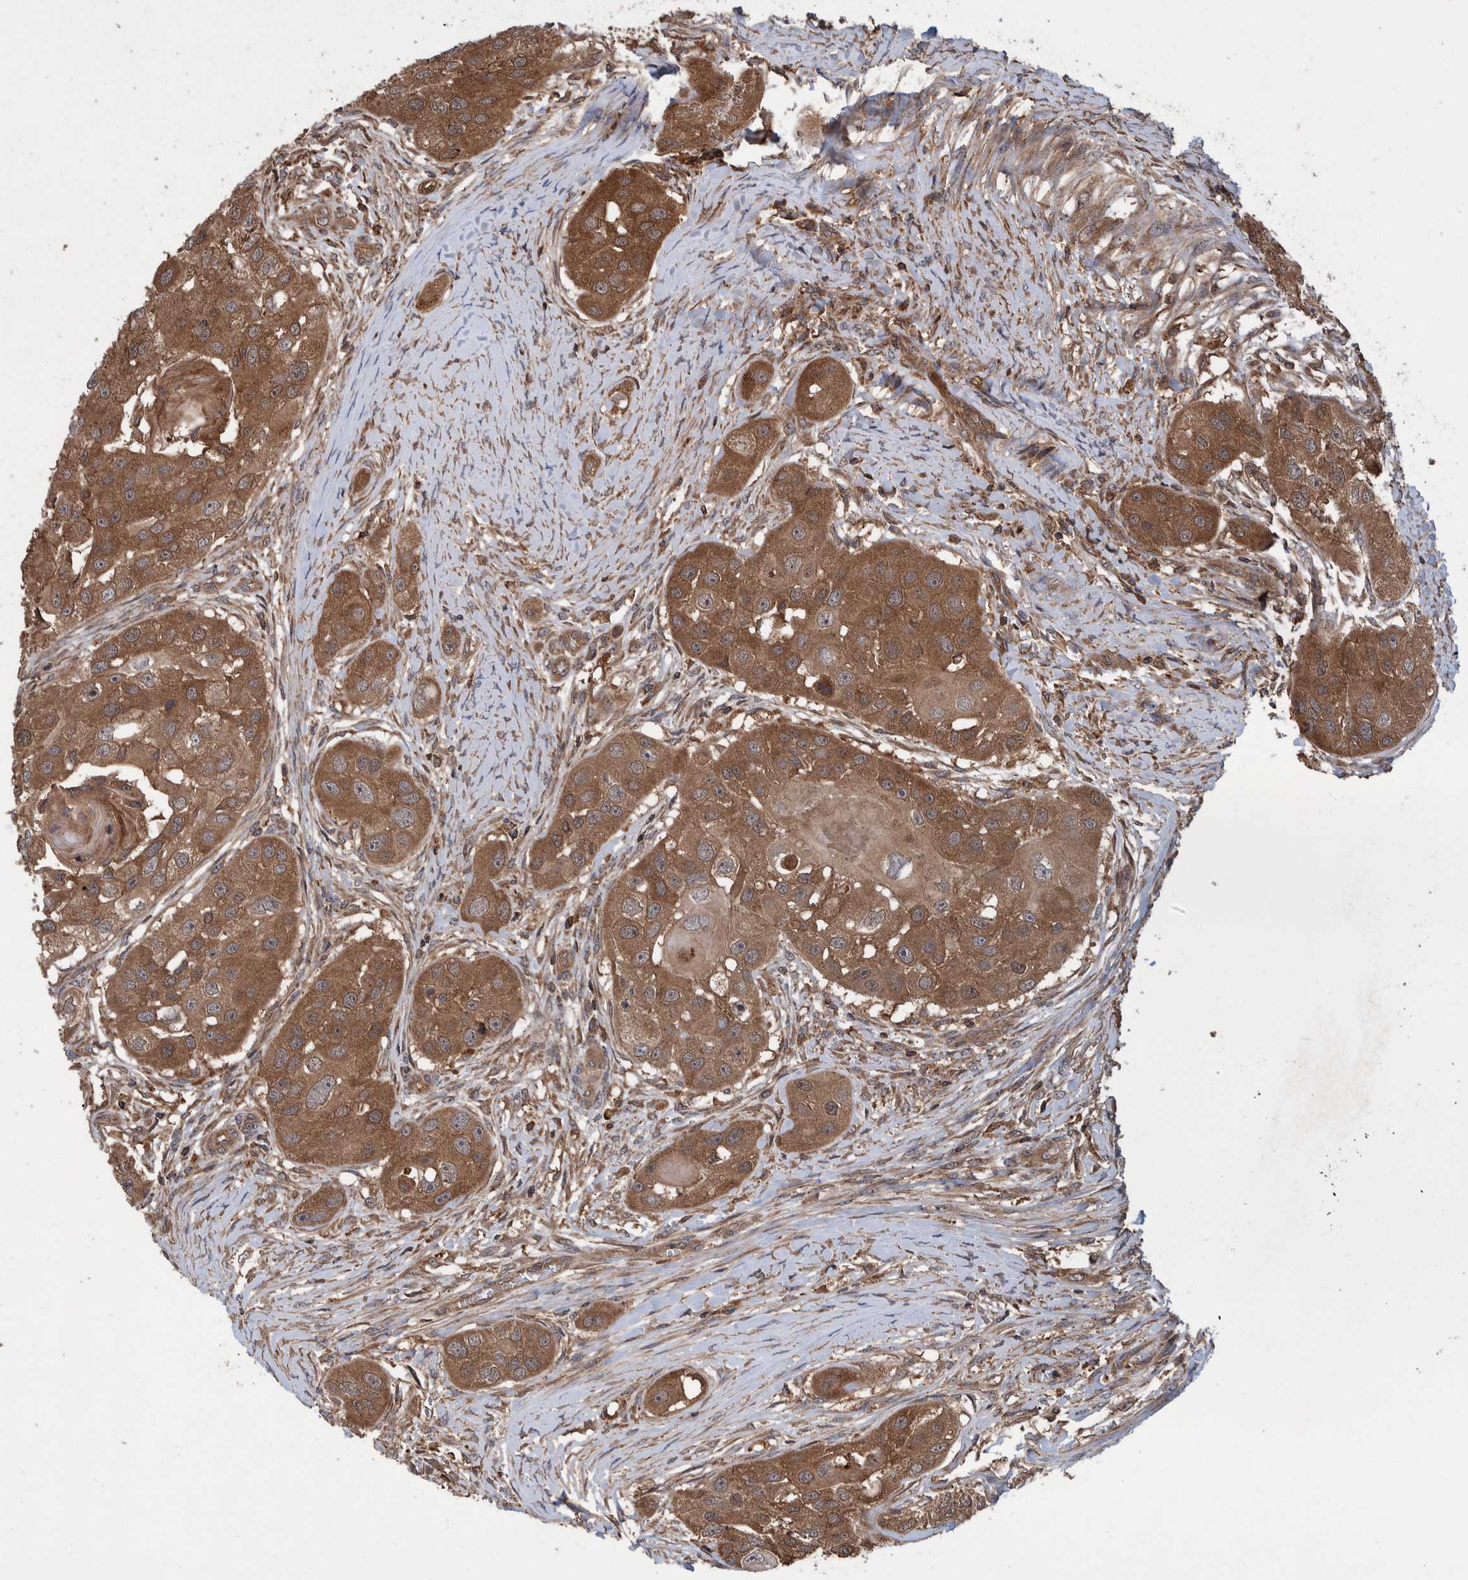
{"staining": {"intensity": "moderate", "quantity": ">75%", "location": "cytoplasmic/membranous"}, "tissue": "head and neck cancer", "cell_type": "Tumor cells", "image_type": "cancer", "snomed": [{"axis": "morphology", "description": "Normal tissue, NOS"}, {"axis": "morphology", "description": "Squamous cell carcinoma, NOS"}, {"axis": "topography", "description": "Skeletal muscle"}, {"axis": "topography", "description": "Head-Neck"}], "caption": "A photomicrograph showing moderate cytoplasmic/membranous staining in about >75% of tumor cells in squamous cell carcinoma (head and neck), as visualized by brown immunohistochemical staining.", "gene": "VBP1", "patient": {"sex": "male", "age": 51}}